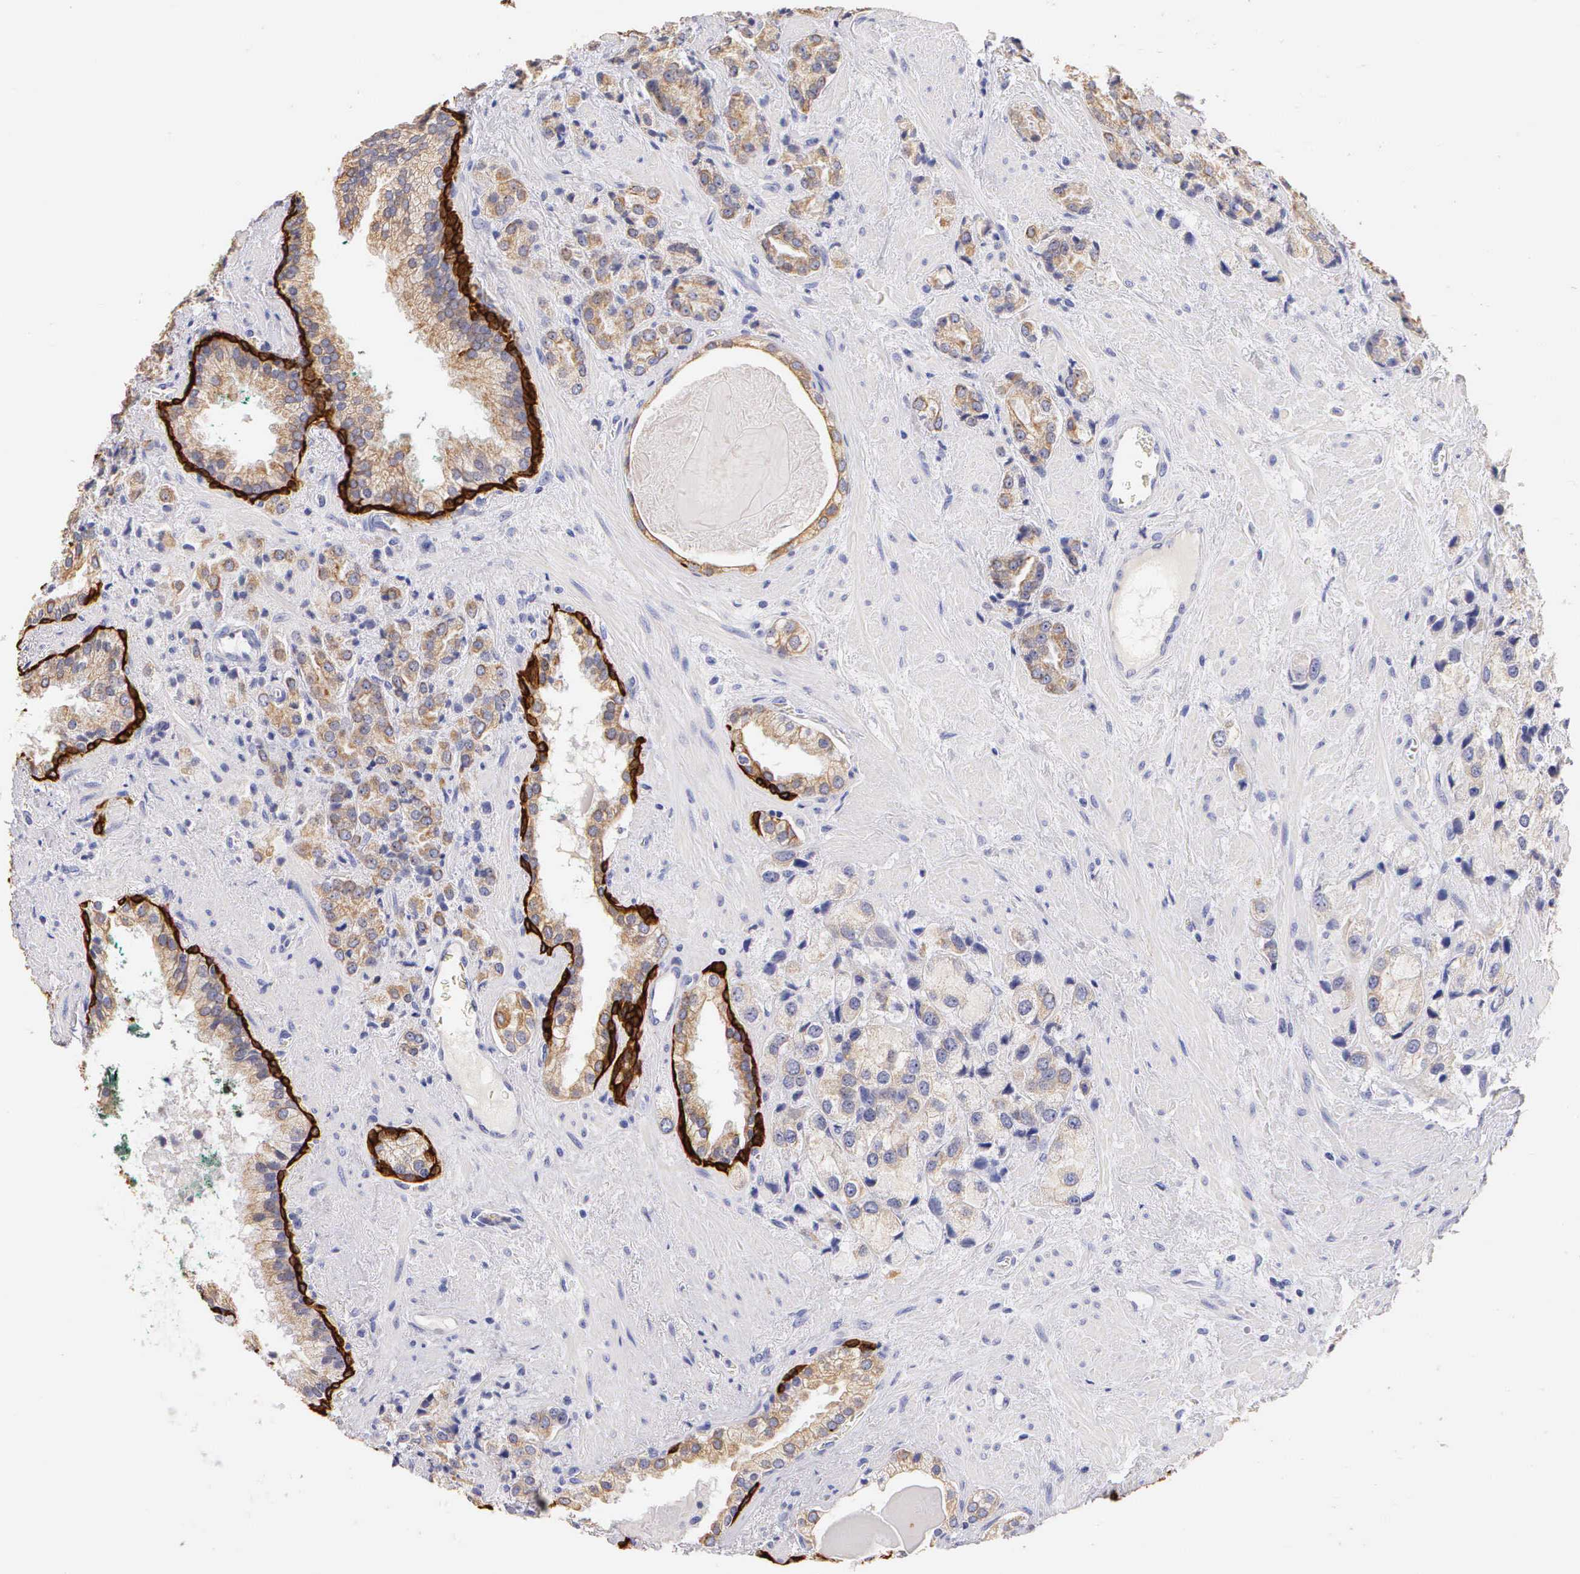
{"staining": {"intensity": "weak", "quantity": ">75%", "location": "cytoplasmic/membranous"}, "tissue": "prostate cancer", "cell_type": "Tumor cells", "image_type": "cancer", "snomed": [{"axis": "morphology", "description": "Adenocarcinoma, Medium grade"}, {"axis": "topography", "description": "Prostate"}], "caption": "Tumor cells show low levels of weak cytoplasmic/membranous staining in about >75% of cells in human prostate adenocarcinoma (medium-grade). The protein of interest is stained brown, and the nuclei are stained in blue (DAB IHC with brightfield microscopy, high magnification).", "gene": "KRT17", "patient": {"sex": "male", "age": 70}}